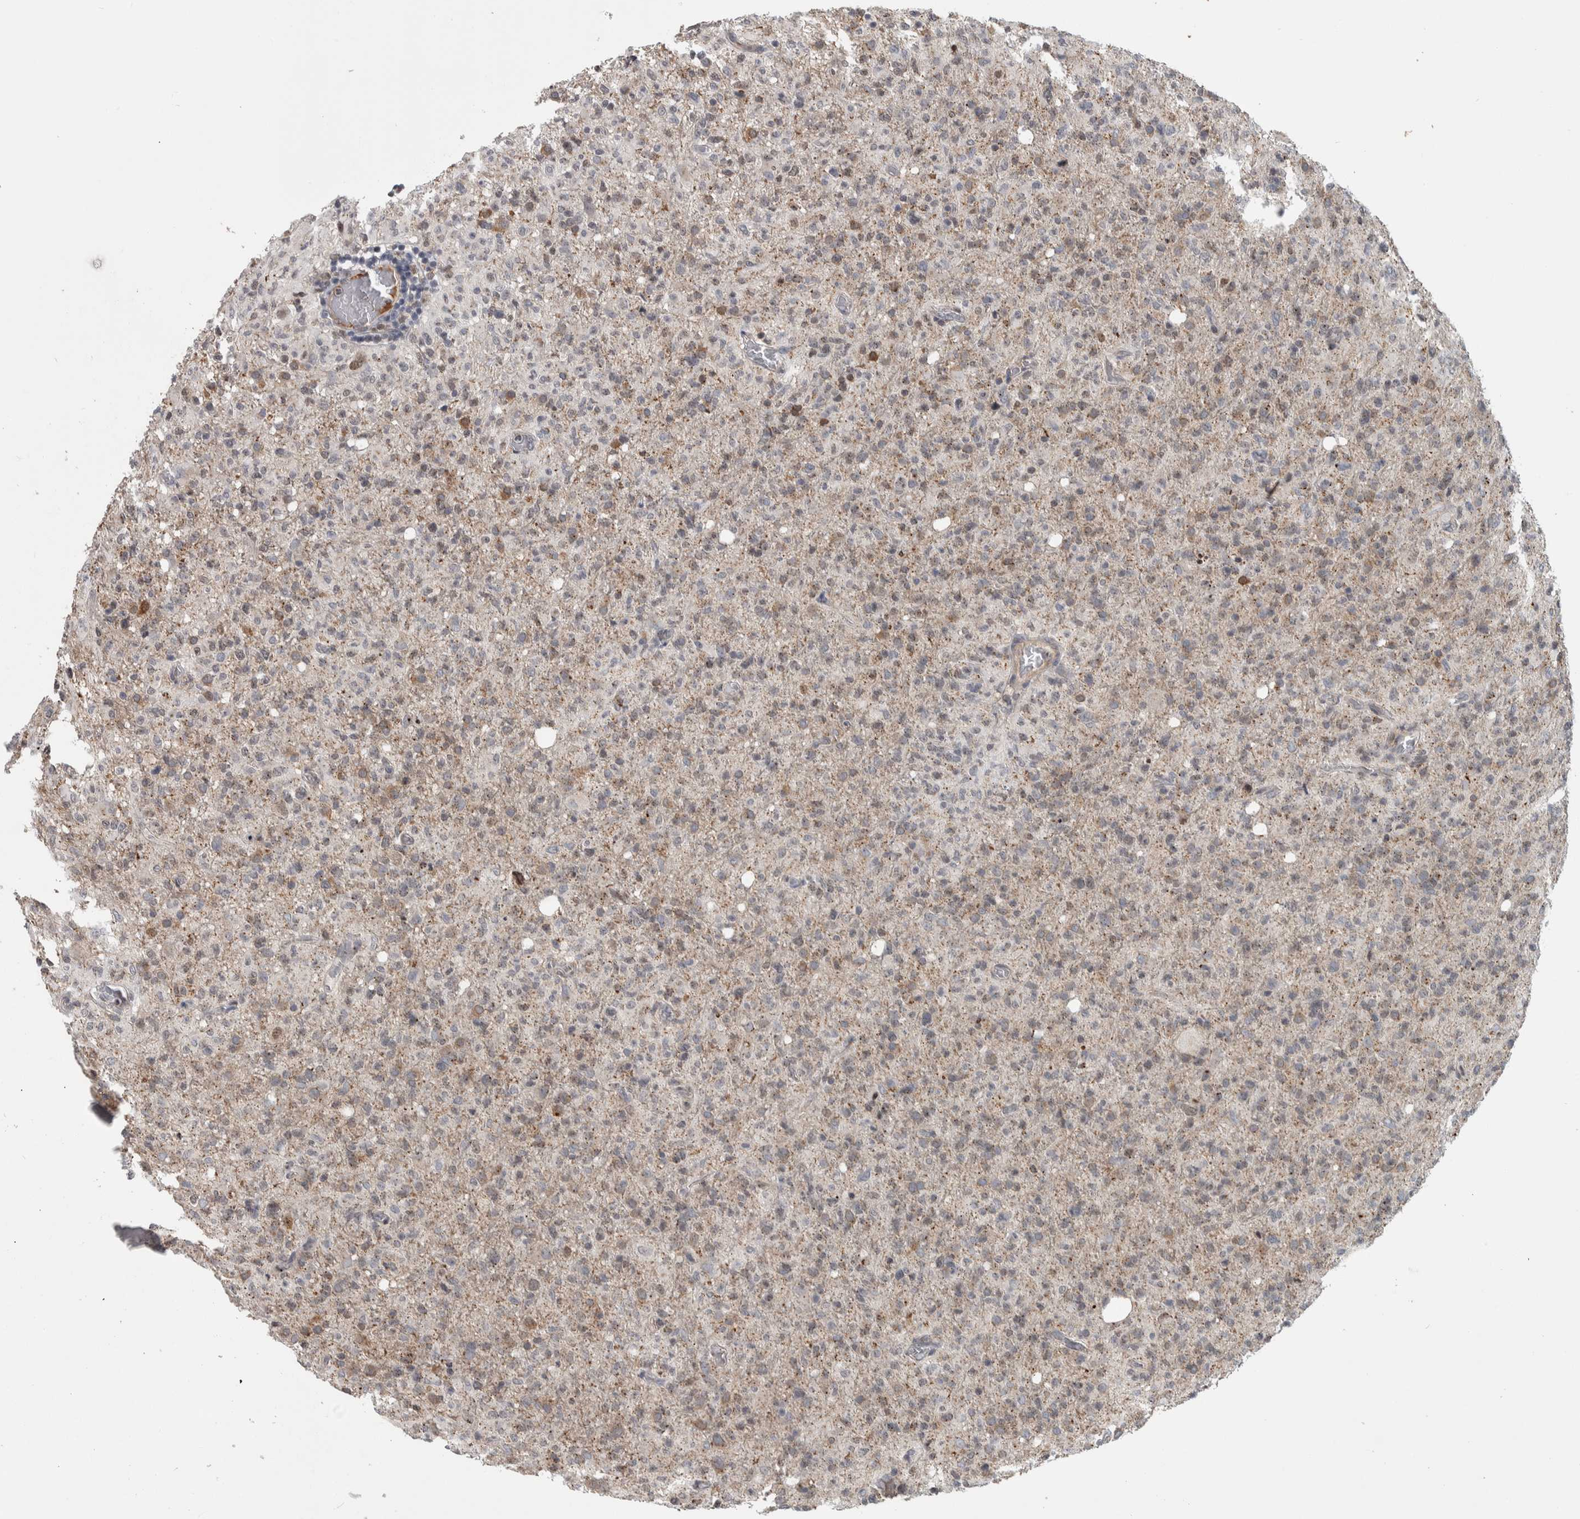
{"staining": {"intensity": "weak", "quantity": ">75%", "location": "cytoplasmic/membranous"}, "tissue": "glioma", "cell_type": "Tumor cells", "image_type": "cancer", "snomed": [{"axis": "morphology", "description": "Glioma, malignant, High grade"}, {"axis": "topography", "description": "Brain"}], "caption": "Immunohistochemical staining of malignant glioma (high-grade) demonstrates weak cytoplasmic/membranous protein expression in approximately >75% of tumor cells. The staining was performed using DAB (3,3'-diaminobenzidine) to visualize the protein expression in brown, while the nuclei were stained in blue with hematoxylin (Magnification: 20x).", "gene": "MSL1", "patient": {"sex": "female", "age": 57}}